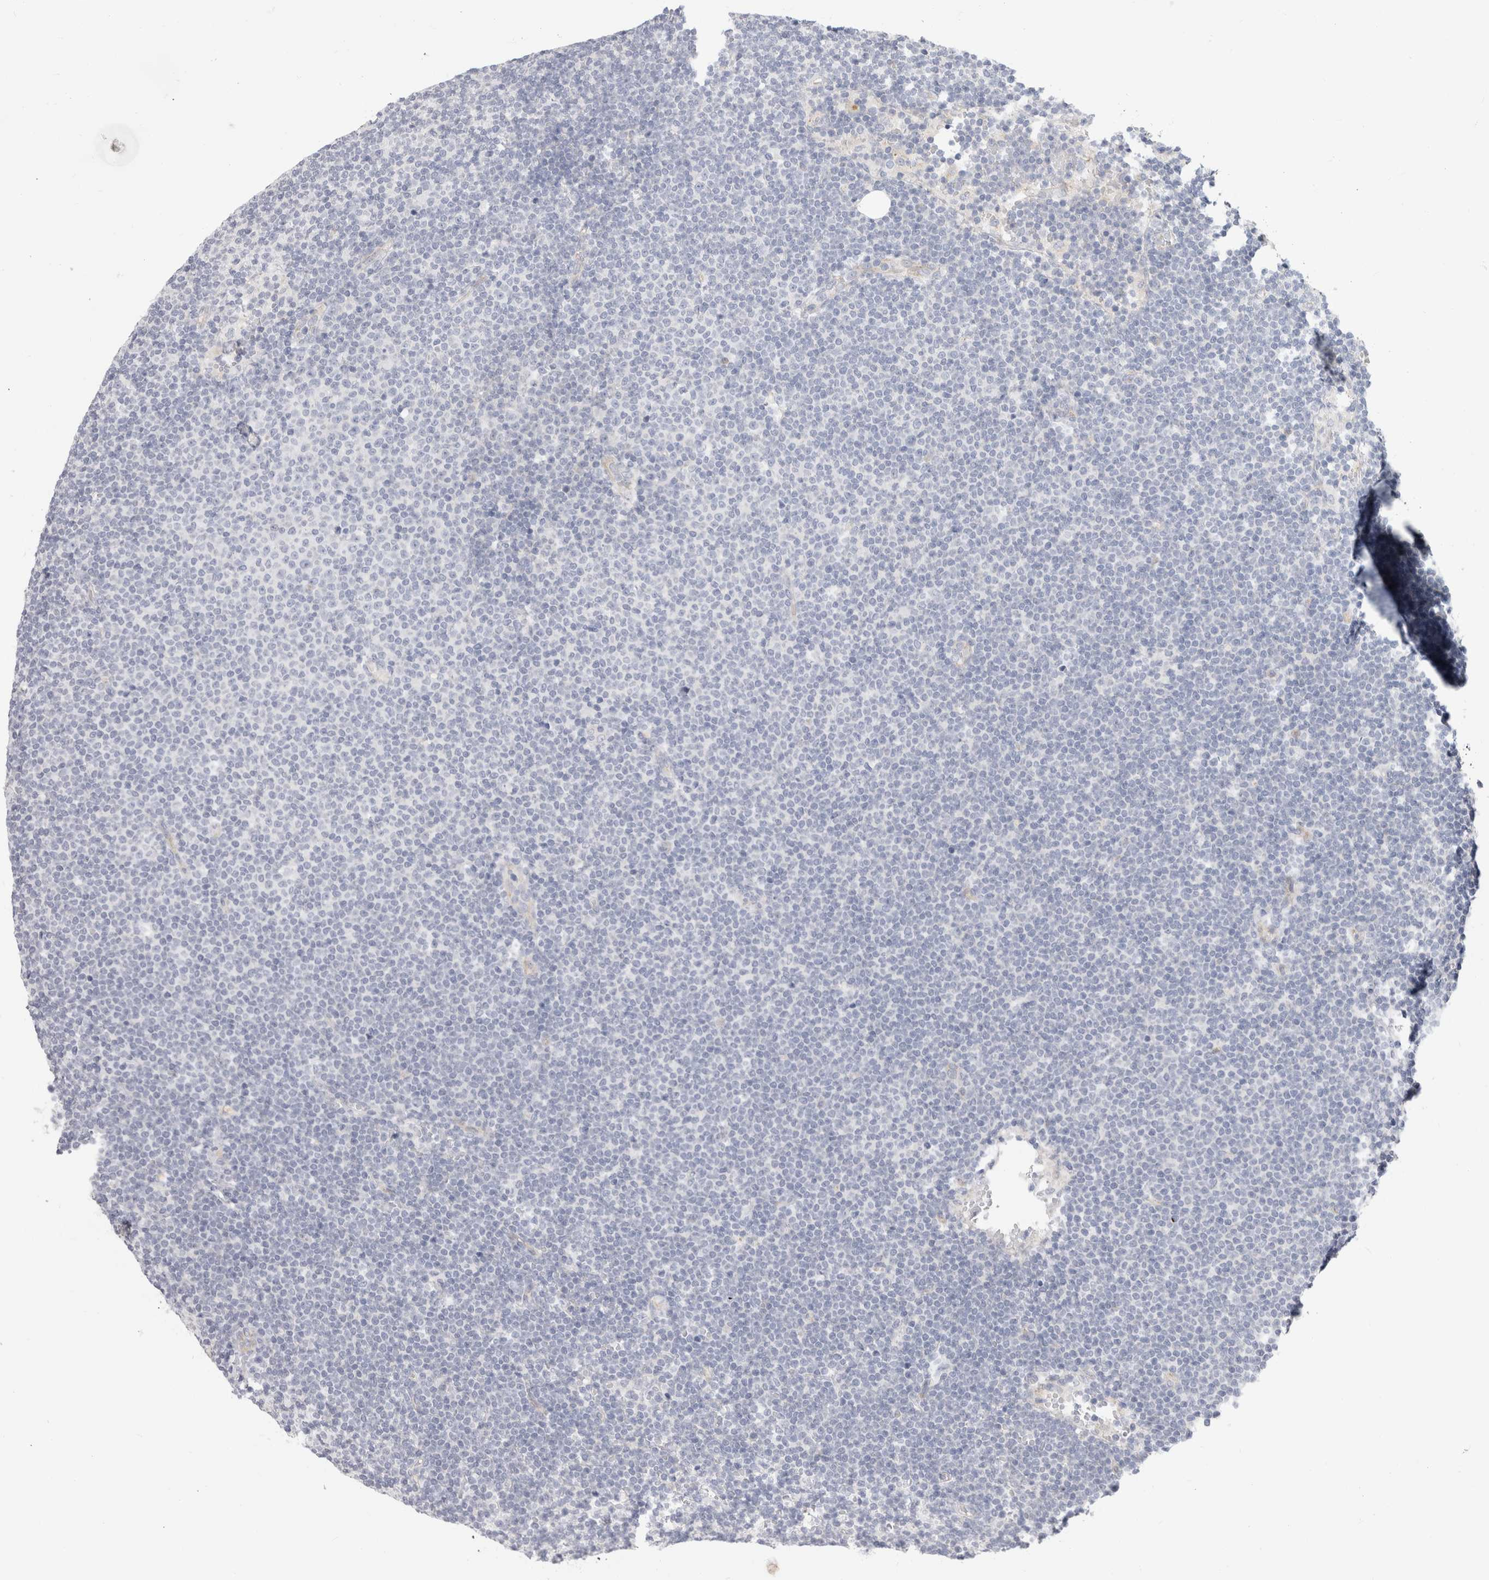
{"staining": {"intensity": "negative", "quantity": "none", "location": "none"}, "tissue": "lymphoma", "cell_type": "Tumor cells", "image_type": "cancer", "snomed": [{"axis": "morphology", "description": "Malignant lymphoma, non-Hodgkin's type, Low grade"}, {"axis": "topography", "description": "Lymph node"}], "caption": "Immunohistochemistry (IHC) micrograph of malignant lymphoma, non-Hodgkin's type (low-grade) stained for a protein (brown), which shows no expression in tumor cells.", "gene": "AFP", "patient": {"sex": "female", "age": 53}}